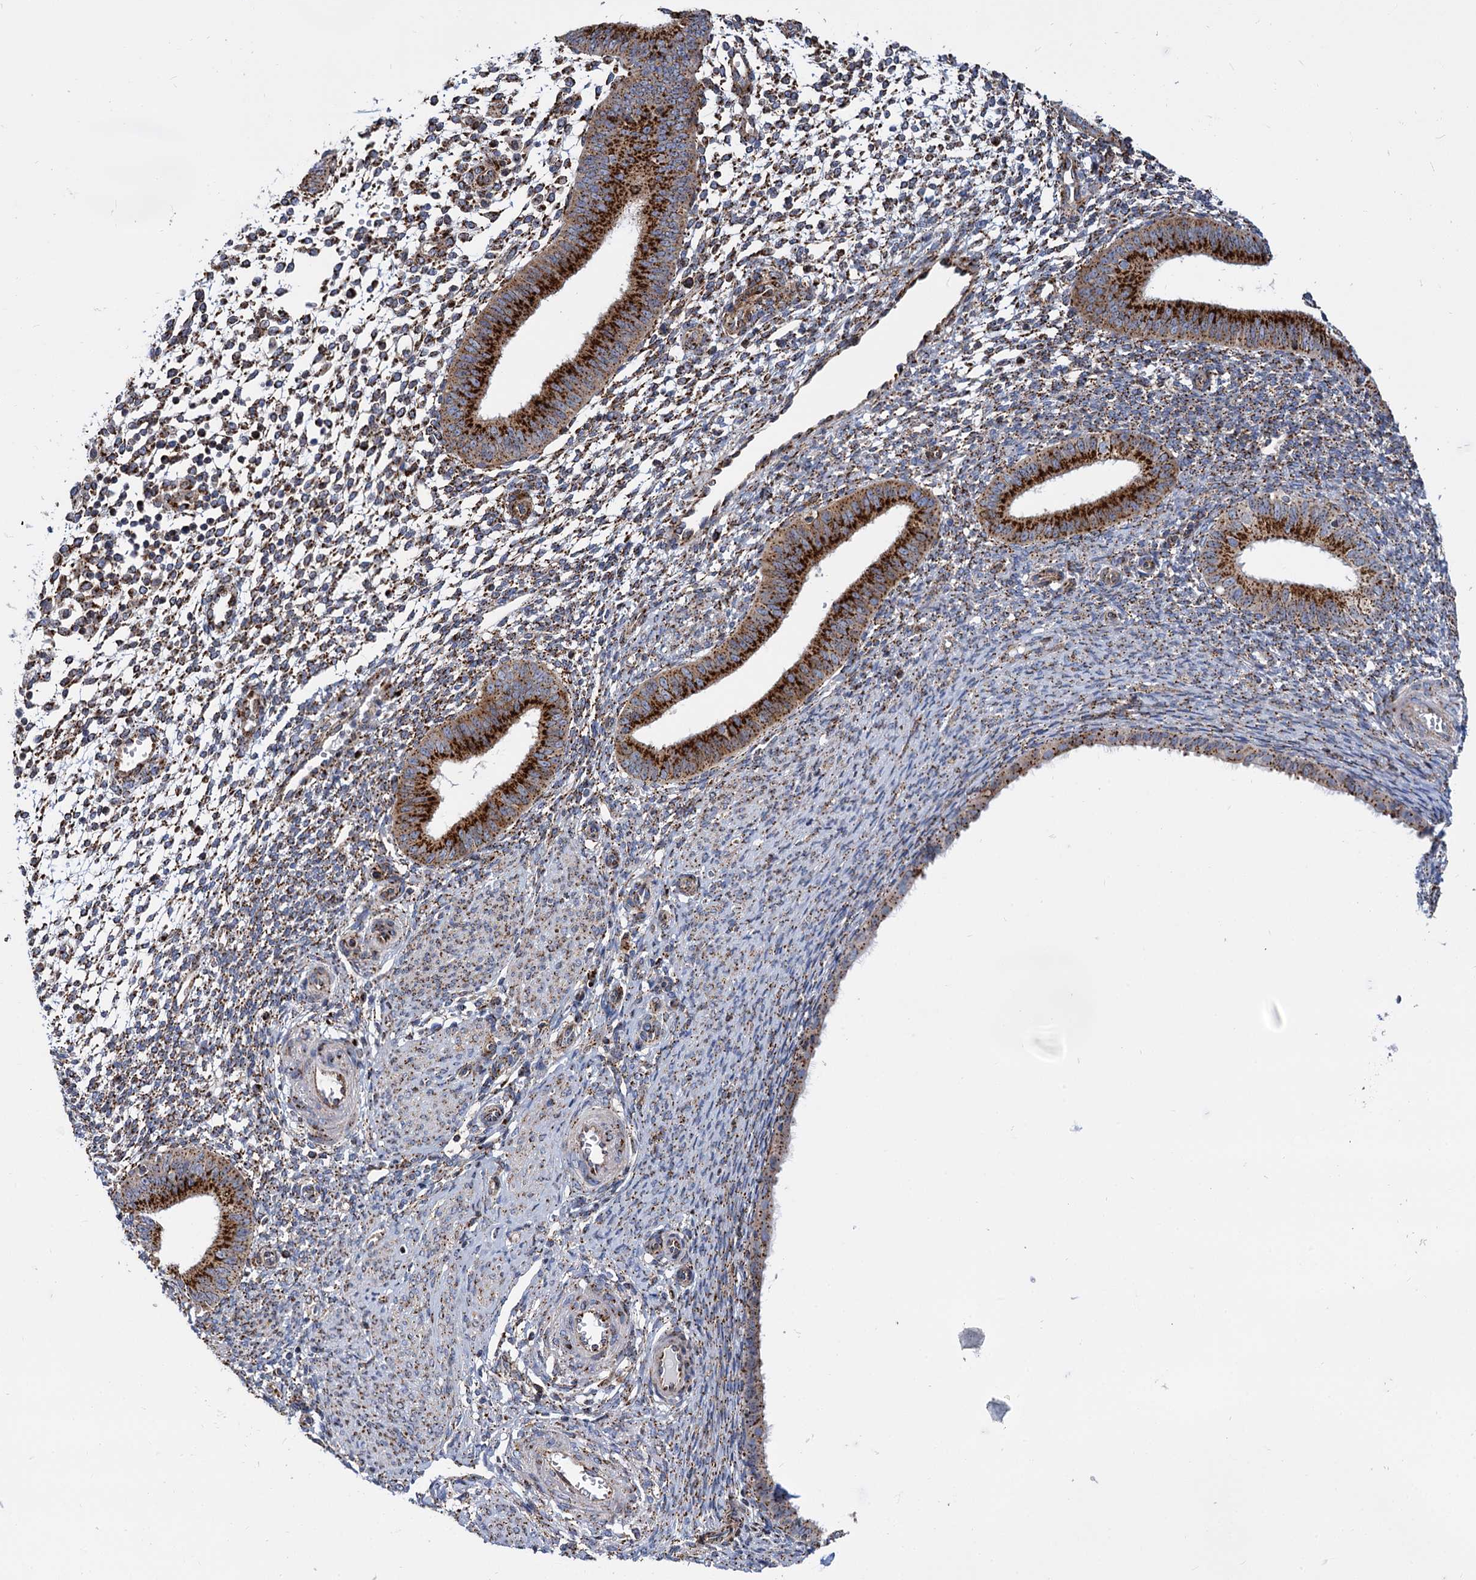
{"staining": {"intensity": "moderate", "quantity": "<25%", "location": "cytoplasmic/membranous"}, "tissue": "endometrium", "cell_type": "Cells in endometrial stroma", "image_type": "normal", "snomed": [{"axis": "morphology", "description": "Normal tissue, NOS"}, {"axis": "topography", "description": "Uterus"}, {"axis": "topography", "description": "Endometrium"}], "caption": "Immunohistochemistry histopathology image of normal human endometrium stained for a protein (brown), which demonstrates low levels of moderate cytoplasmic/membranous staining in approximately <25% of cells in endometrial stroma.", "gene": "SUPT20H", "patient": {"sex": "female", "age": 48}}